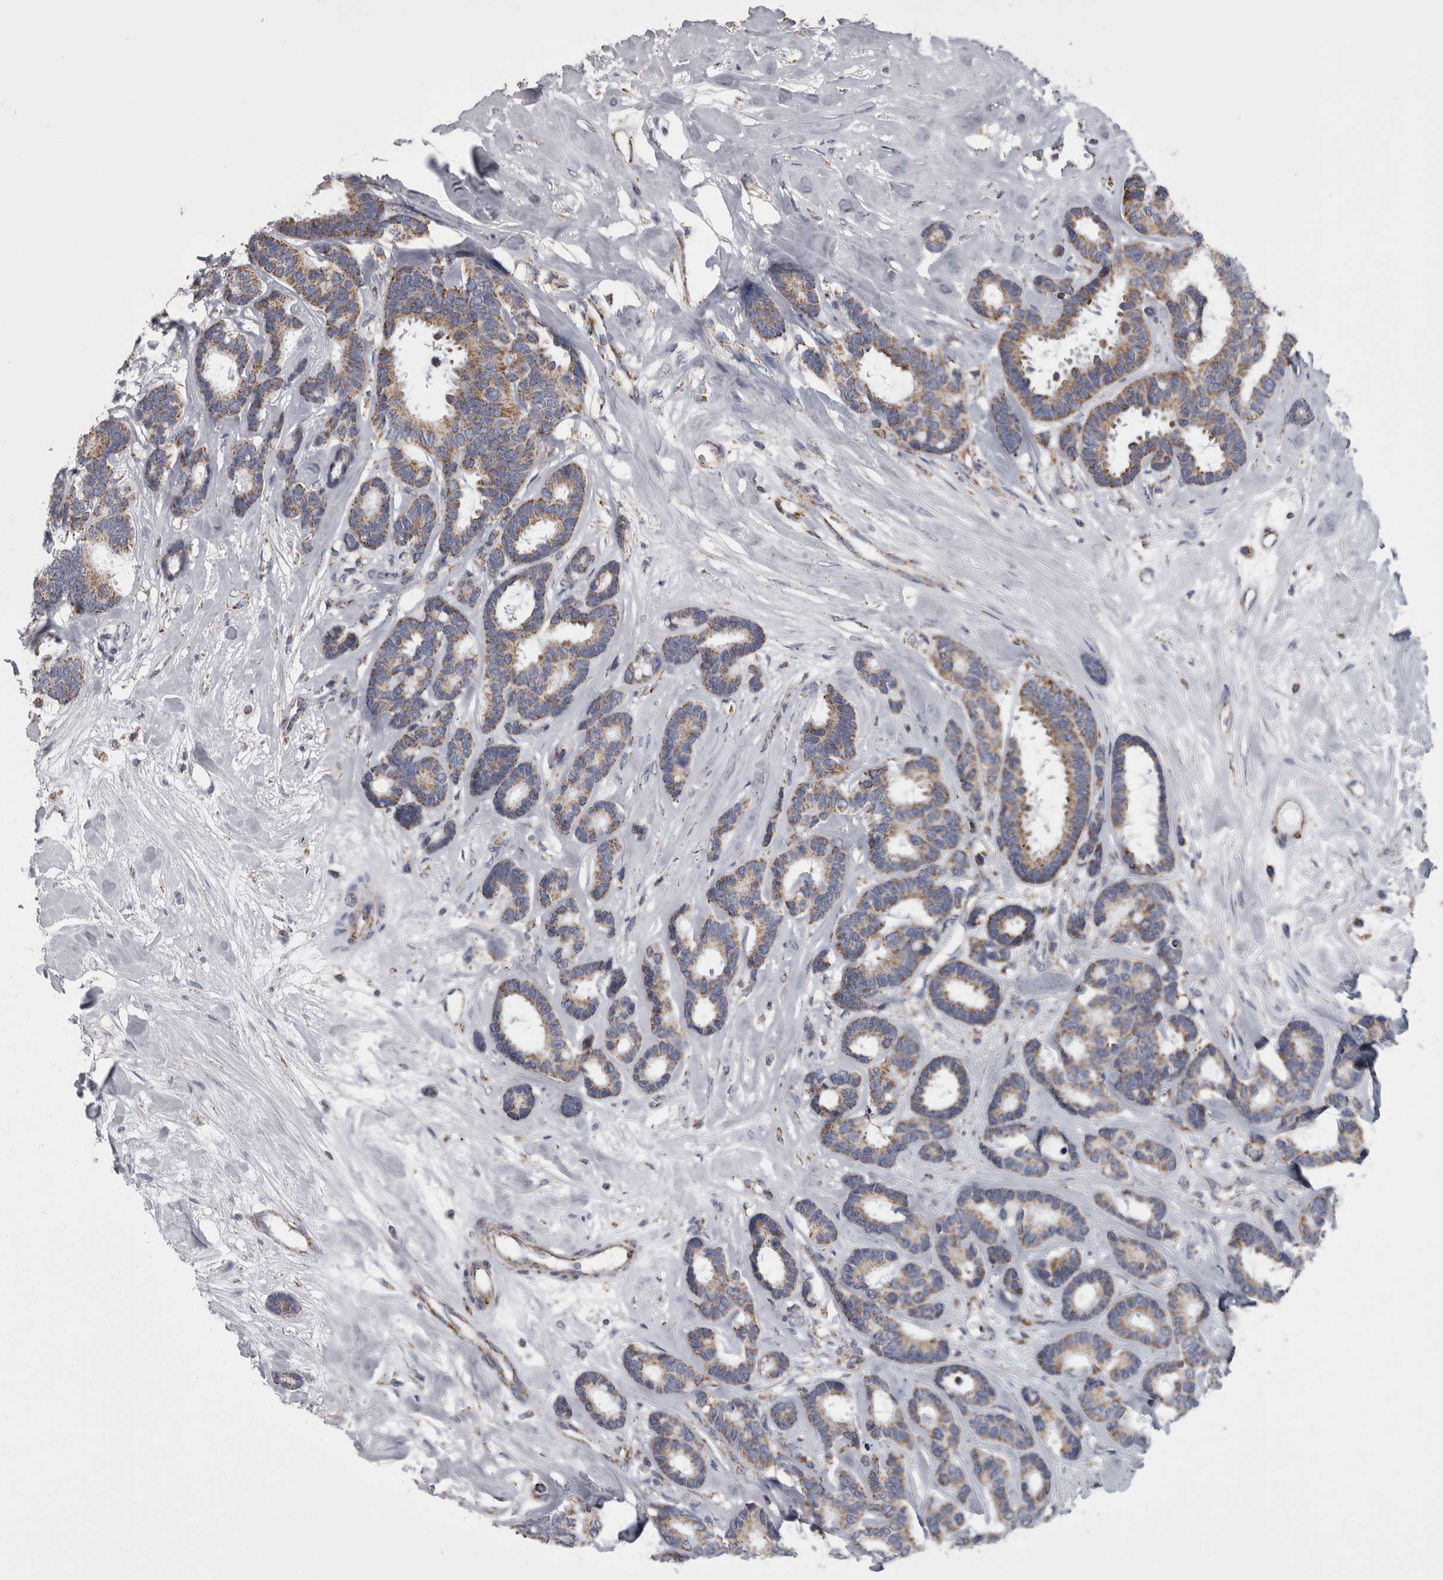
{"staining": {"intensity": "moderate", "quantity": ">75%", "location": "cytoplasmic/membranous"}, "tissue": "breast cancer", "cell_type": "Tumor cells", "image_type": "cancer", "snomed": [{"axis": "morphology", "description": "Duct carcinoma"}, {"axis": "topography", "description": "Breast"}], "caption": "Immunohistochemistry (DAB (3,3'-diaminobenzidine)) staining of human breast cancer (intraductal carcinoma) displays moderate cytoplasmic/membranous protein positivity in approximately >75% of tumor cells.", "gene": "MDH2", "patient": {"sex": "female", "age": 87}}